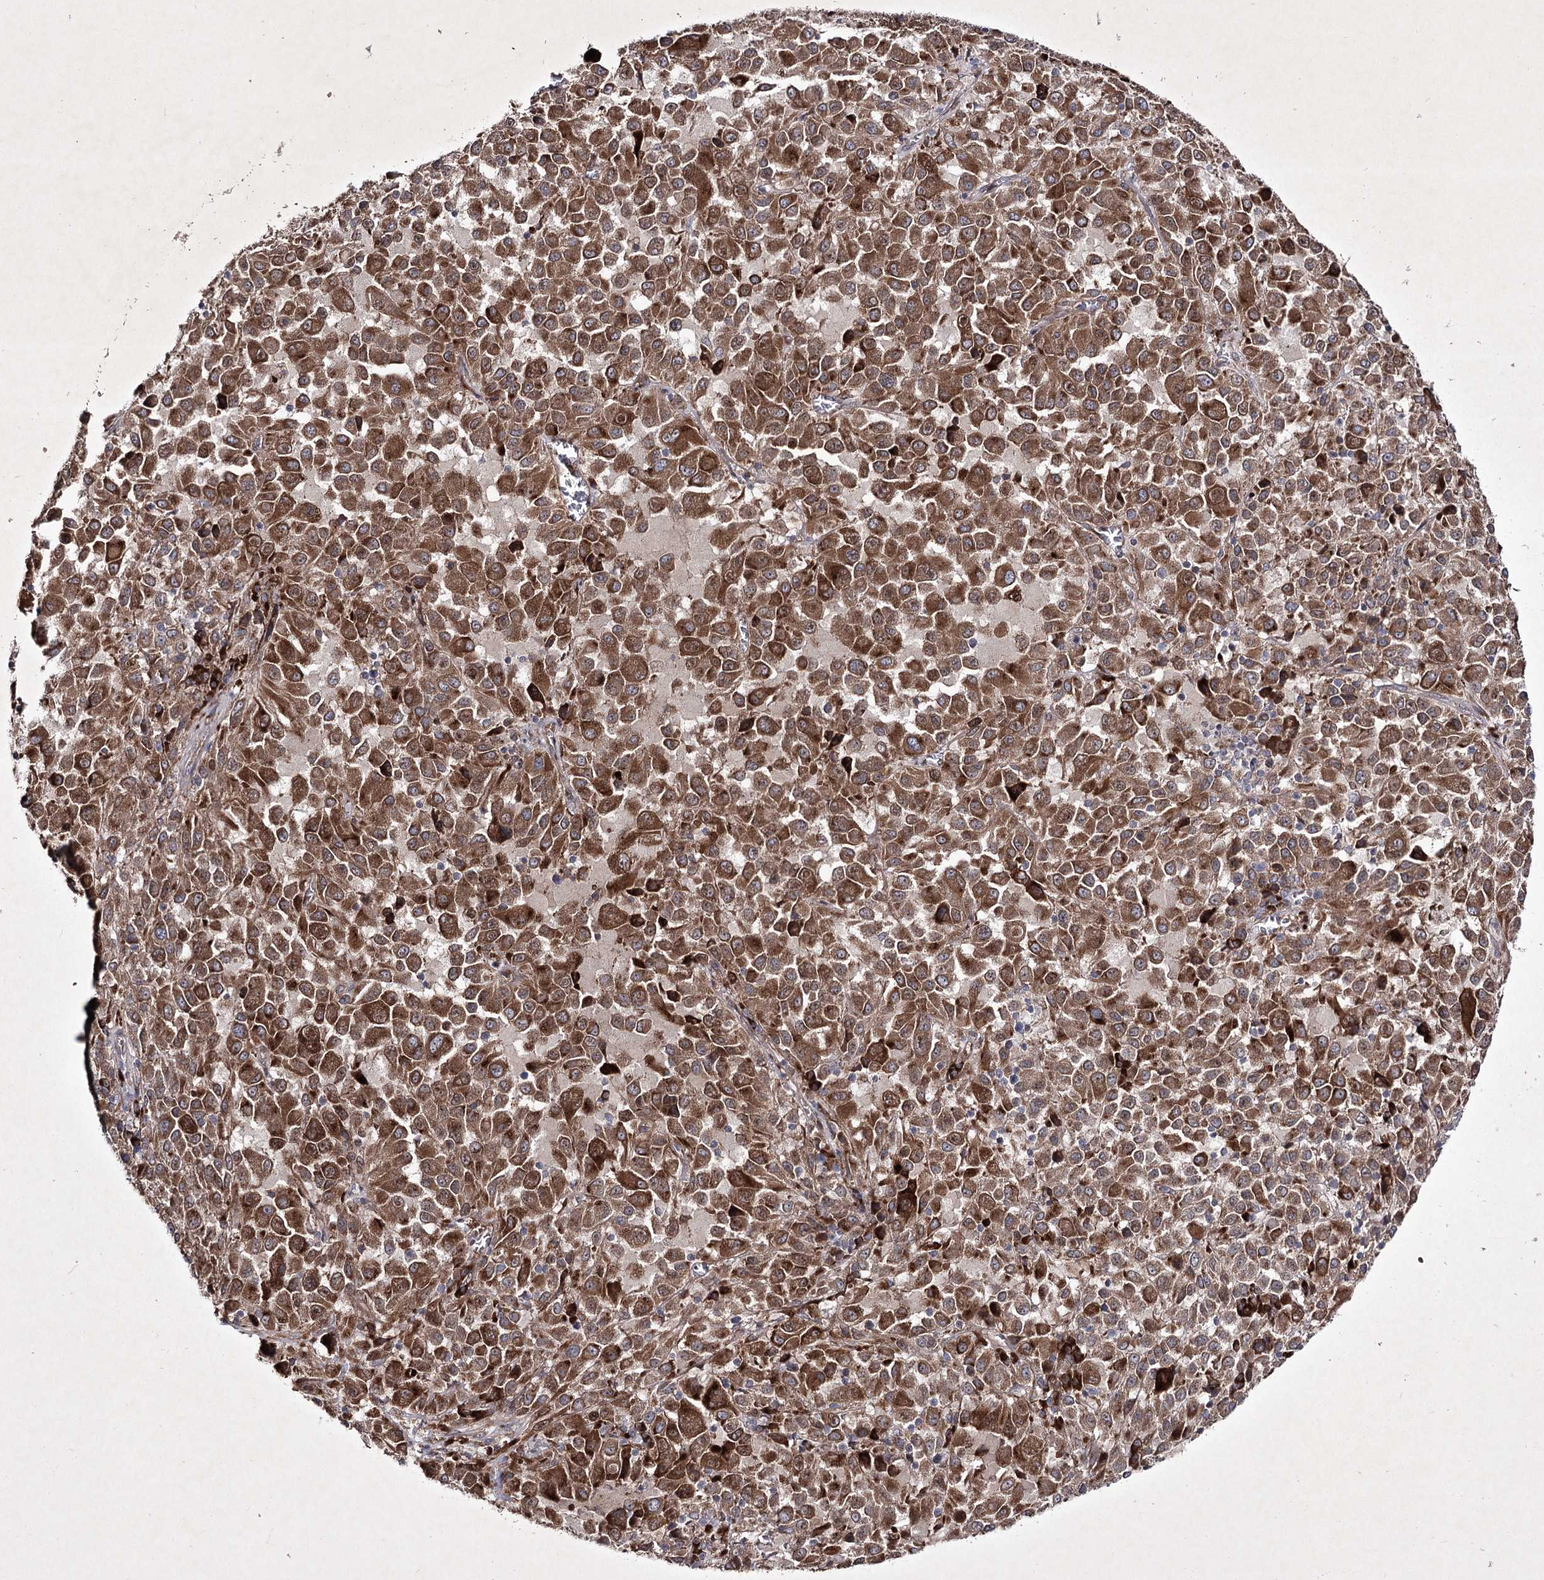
{"staining": {"intensity": "moderate", "quantity": ">75%", "location": "cytoplasmic/membranous"}, "tissue": "melanoma", "cell_type": "Tumor cells", "image_type": "cancer", "snomed": [{"axis": "morphology", "description": "Malignant melanoma, Metastatic site"}, {"axis": "topography", "description": "Lung"}], "caption": "Protein expression analysis of human melanoma reveals moderate cytoplasmic/membranous positivity in approximately >75% of tumor cells.", "gene": "ALG9", "patient": {"sex": "male", "age": 64}}